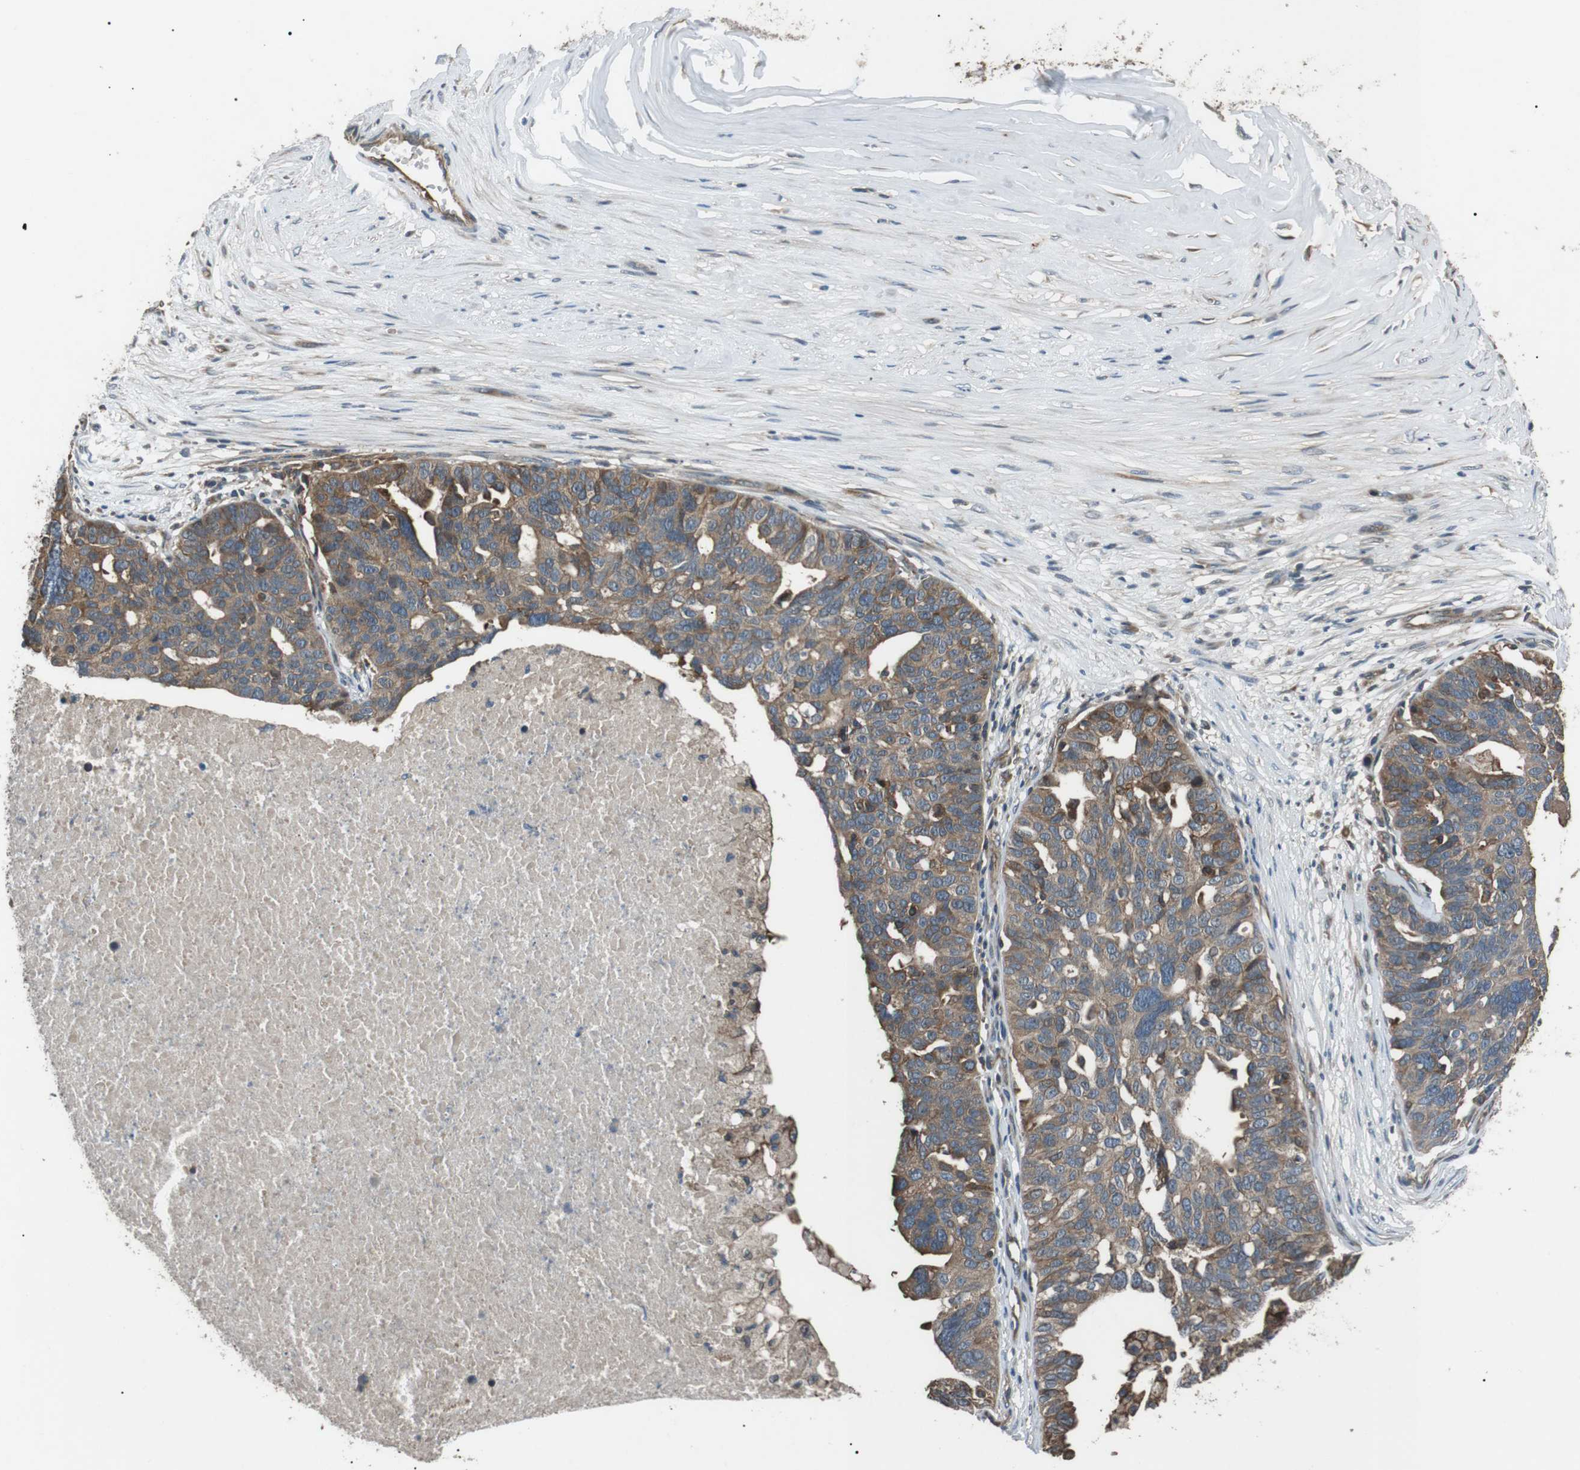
{"staining": {"intensity": "moderate", "quantity": ">75%", "location": "cytoplasmic/membranous"}, "tissue": "ovarian cancer", "cell_type": "Tumor cells", "image_type": "cancer", "snomed": [{"axis": "morphology", "description": "Cystadenocarcinoma, serous, NOS"}, {"axis": "topography", "description": "Ovary"}], "caption": "Immunohistochemical staining of human ovarian cancer (serous cystadenocarcinoma) demonstrates moderate cytoplasmic/membranous protein expression in about >75% of tumor cells.", "gene": "GPR161", "patient": {"sex": "female", "age": 59}}